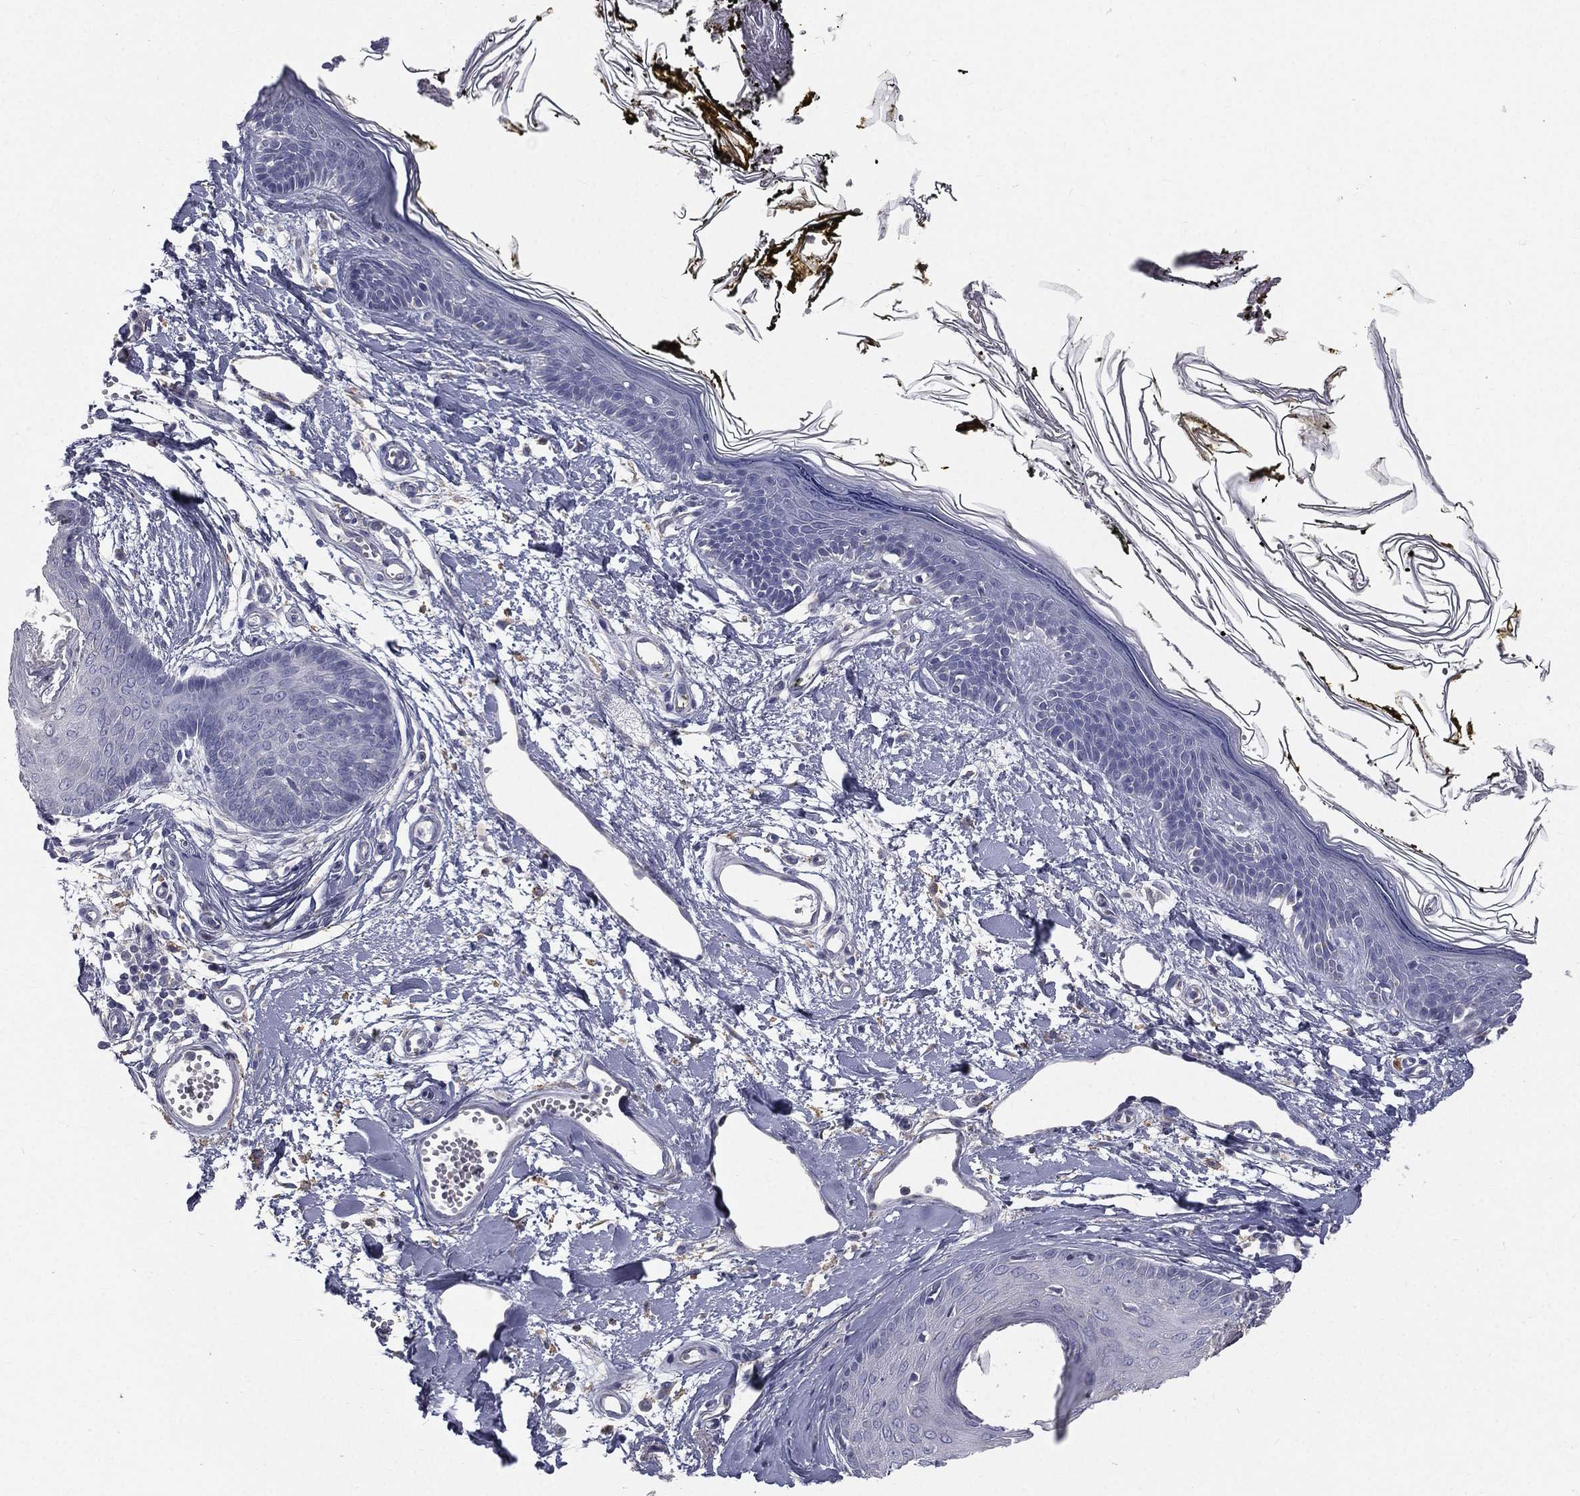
{"staining": {"intensity": "negative", "quantity": "none", "location": "none"}, "tissue": "skin", "cell_type": "Fibroblasts", "image_type": "normal", "snomed": [{"axis": "morphology", "description": "Normal tissue, NOS"}, {"axis": "topography", "description": "Skin"}], "caption": "Unremarkable skin was stained to show a protein in brown. There is no significant staining in fibroblasts.", "gene": "MUC13", "patient": {"sex": "male", "age": 76}}